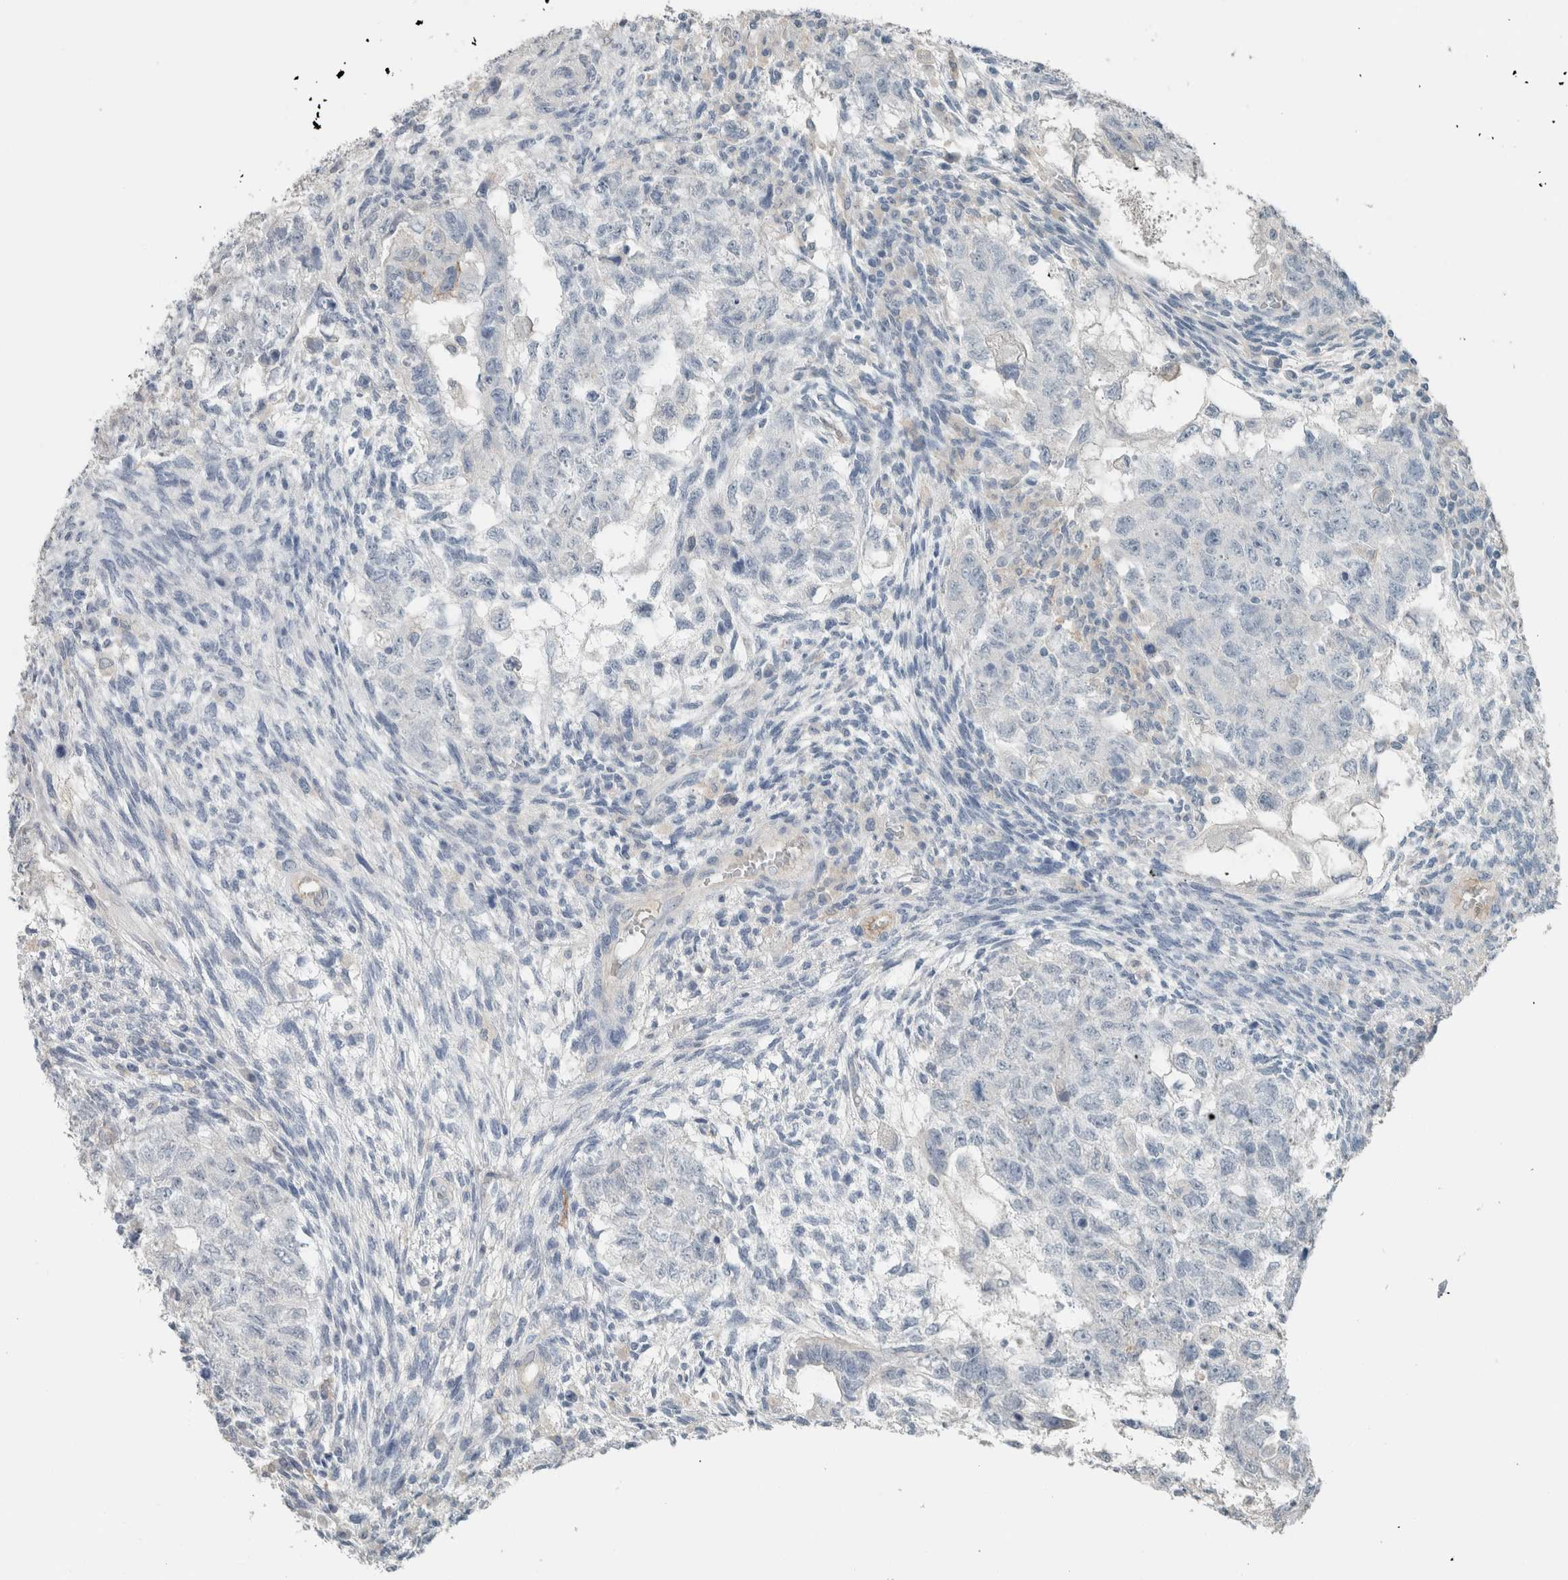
{"staining": {"intensity": "negative", "quantity": "none", "location": "none"}, "tissue": "testis cancer", "cell_type": "Tumor cells", "image_type": "cancer", "snomed": [{"axis": "morphology", "description": "Normal tissue, NOS"}, {"axis": "morphology", "description": "Carcinoma, Embryonal, NOS"}, {"axis": "topography", "description": "Testis"}], "caption": "Testis cancer was stained to show a protein in brown. There is no significant positivity in tumor cells.", "gene": "SCIN", "patient": {"sex": "male", "age": 36}}